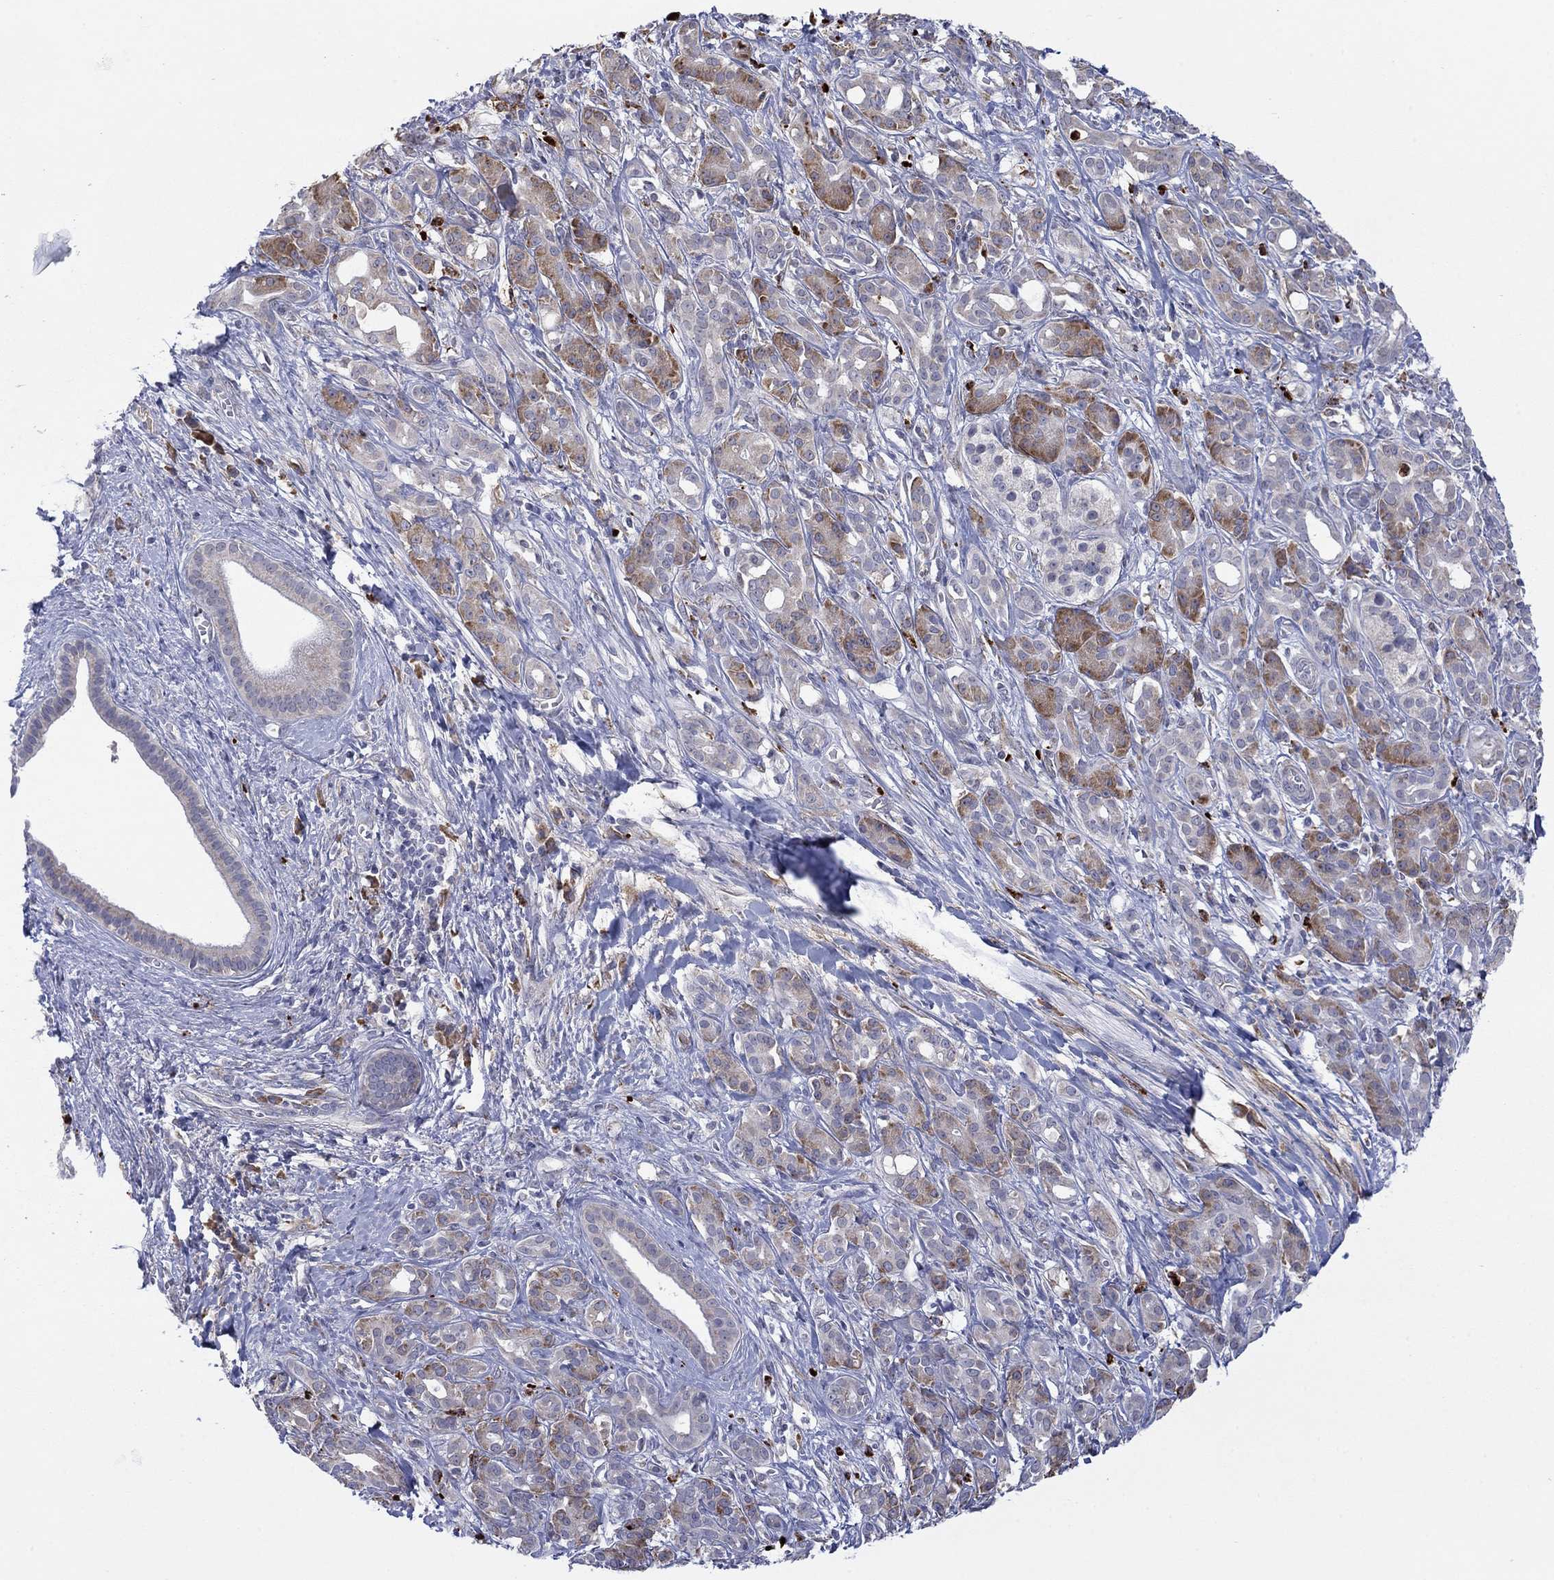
{"staining": {"intensity": "moderate", "quantity": "<25%", "location": "cytoplasmic/membranous"}, "tissue": "pancreatic cancer", "cell_type": "Tumor cells", "image_type": "cancer", "snomed": [{"axis": "morphology", "description": "Adenocarcinoma, NOS"}, {"axis": "topography", "description": "Pancreas"}], "caption": "An immunohistochemistry histopathology image of neoplastic tissue is shown. Protein staining in brown highlights moderate cytoplasmic/membranous positivity in pancreatic cancer within tumor cells.", "gene": "MTRFR", "patient": {"sex": "male", "age": 61}}